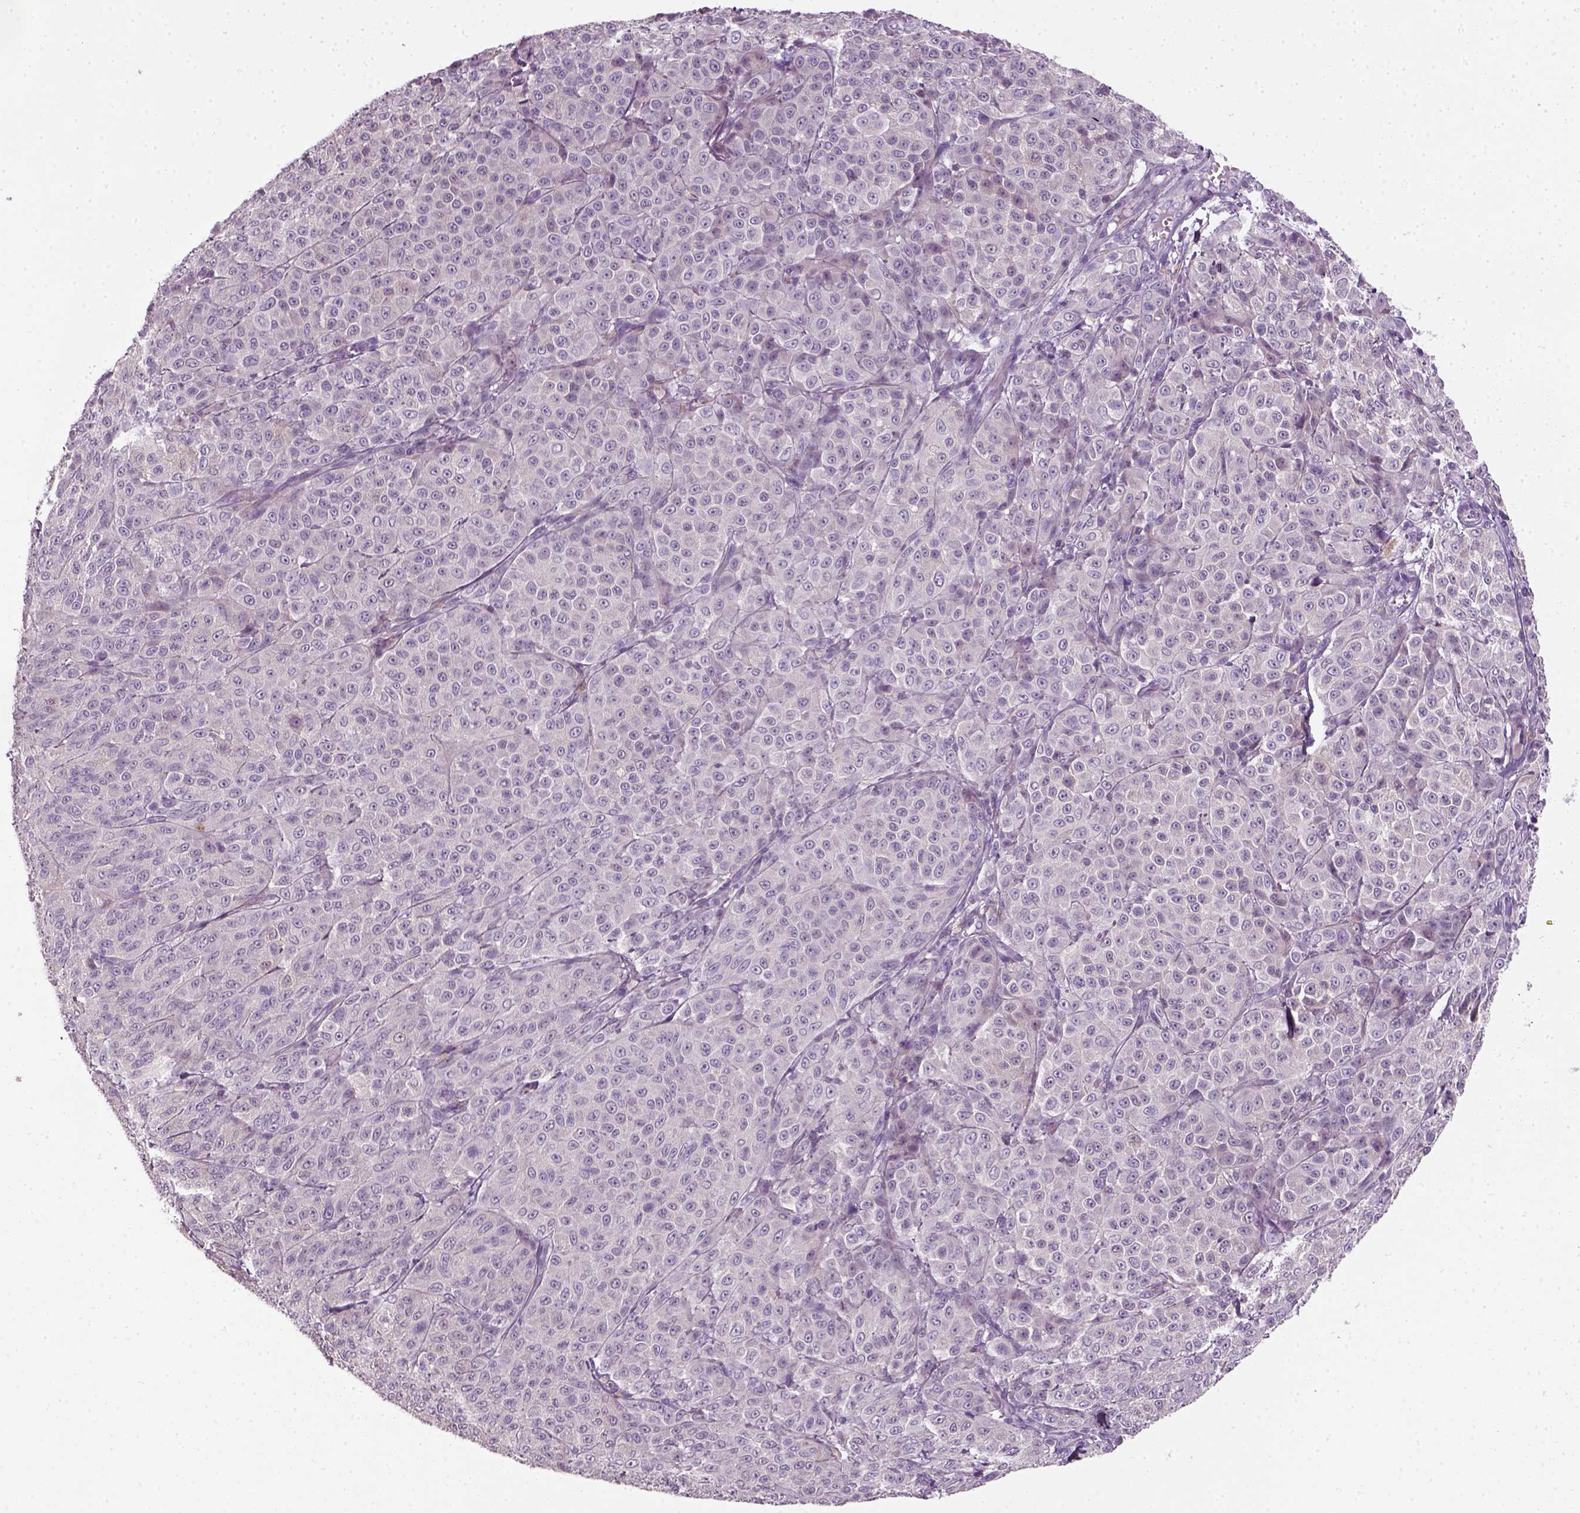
{"staining": {"intensity": "negative", "quantity": "none", "location": "none"}, "tissue": "melanoma", "cell_type": "Tumor cells", "image_type": "cancer", "snomed": [{"axis": "morphology", "description": "Malignant melanoma, NOS"}, {"axis": "topography", "description": "Skin"}], "caption": "This is an IHC photomicrograph of malignant melanoma. There is no staining in tumor cells.", "gene": "ELOVL3", "patient": {"sex": "male", "age": 89}}